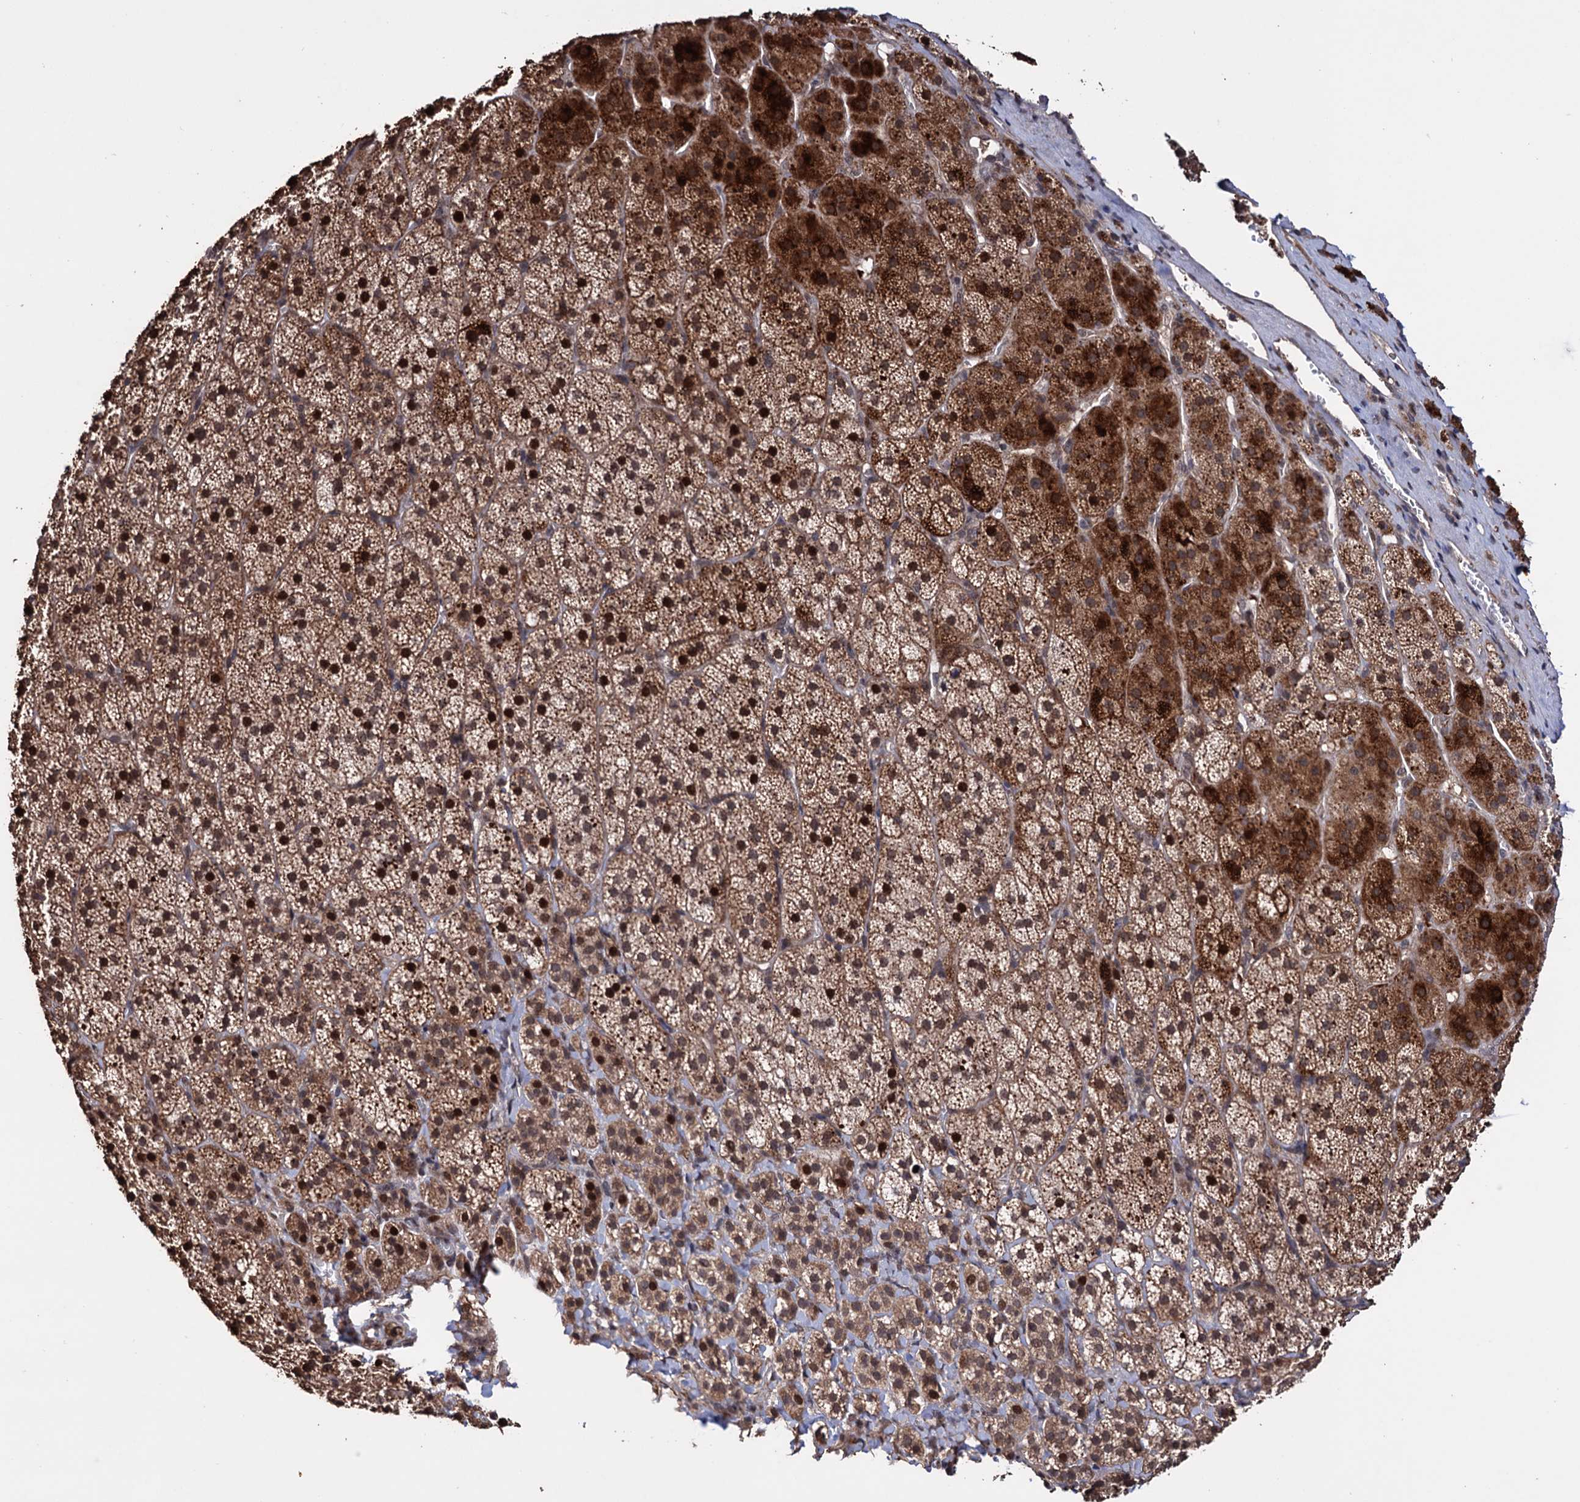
{"staining": {"intensity": "moderate", "quantity": ">75%", "location": "cytoplasmic/membranous,nuclear"}, "tissue": "adrenal gland", "cell_type": "Glandular cells", "image_type": "normal", "snomed": [{"axis": "morphology", "description": "Normal tissue, NOS"}, {"axis": "topography", "description": "Adrenal gland"}], "caption": "A medium amount of moderate cytoplasmic/membranous,nuclear staining is present in about >75% of glandular cells in normal adrenal gland.", "gene": "KLF5", "patient": {"sex": "female", "age": 44}}